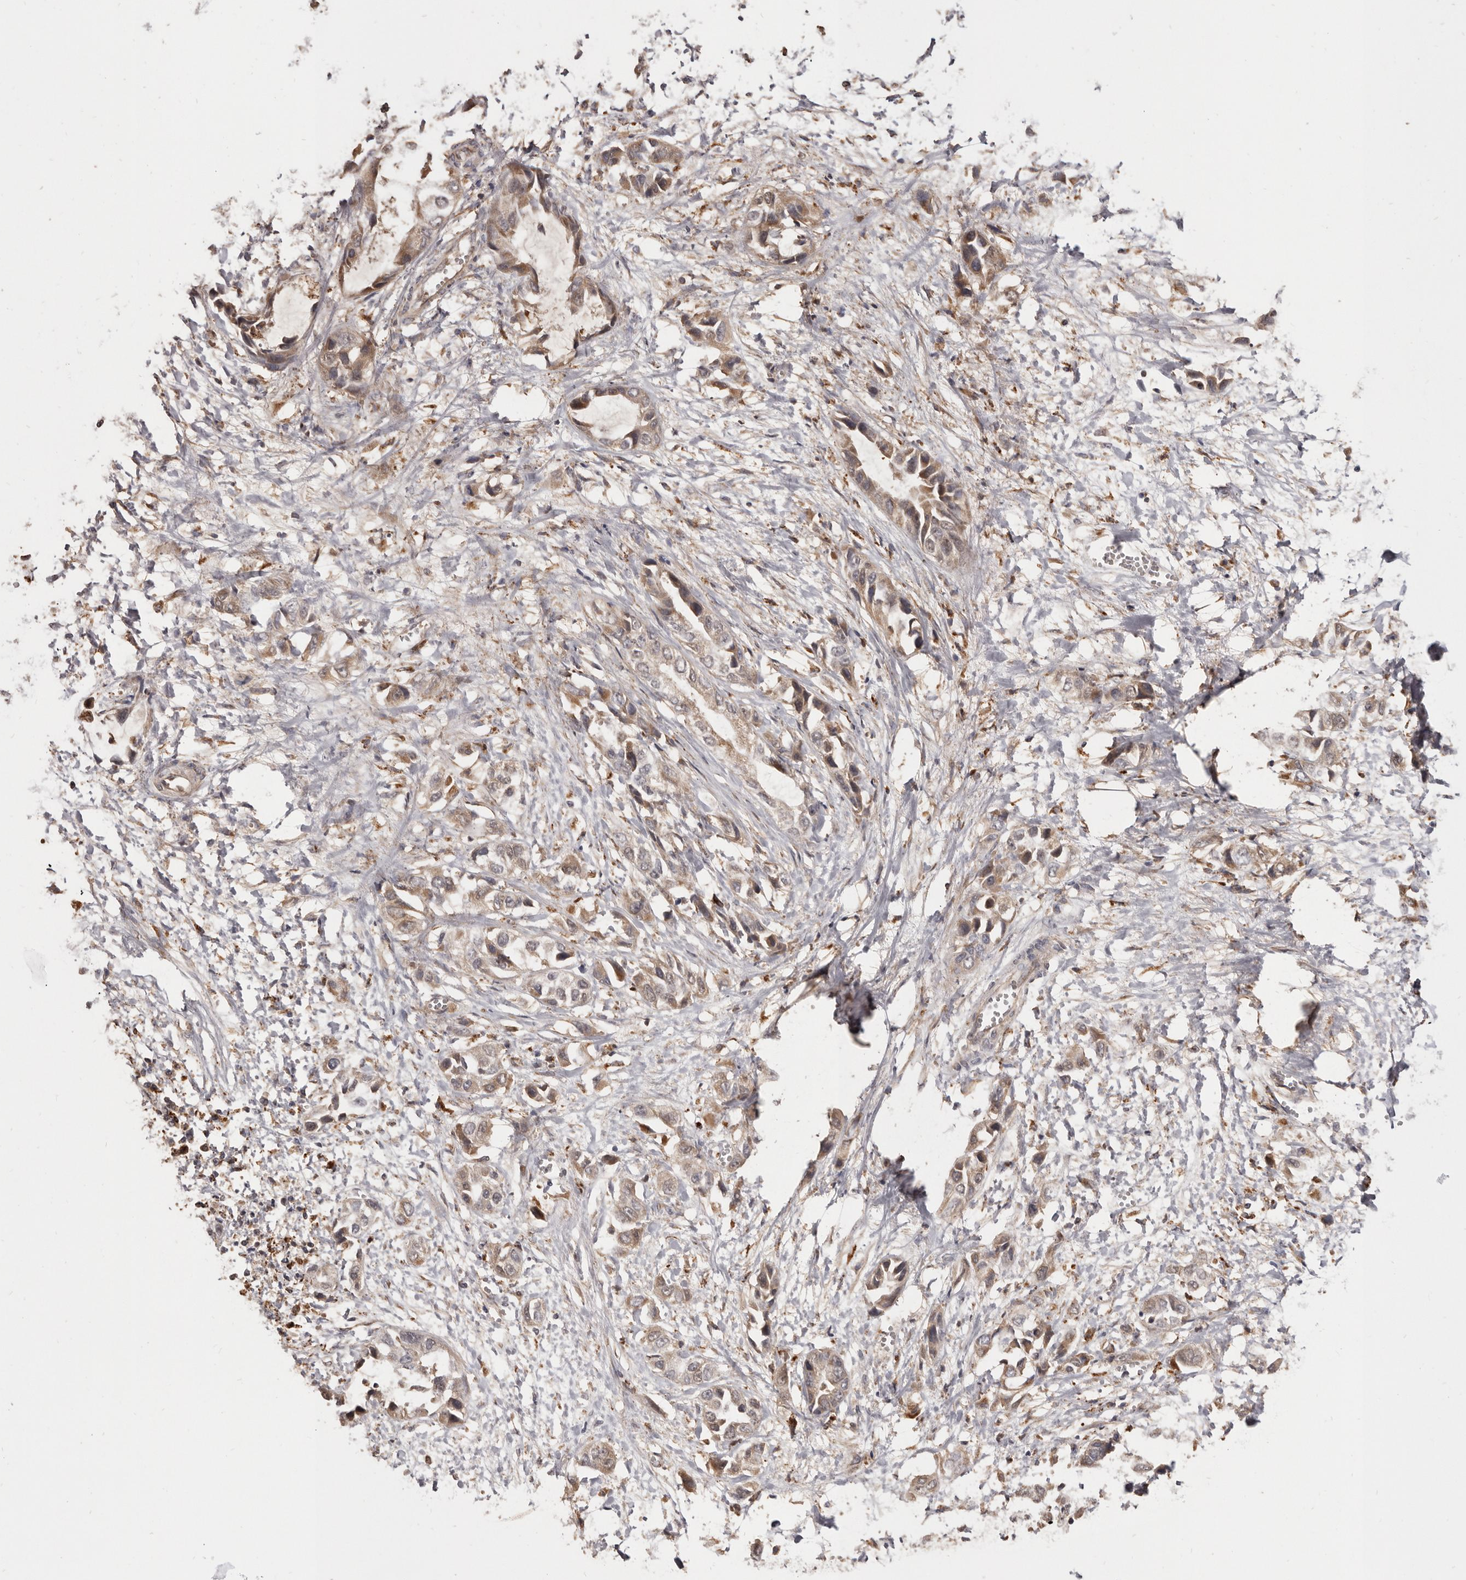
{"staining": {"intensity": "weak", "quantity": ">75%", "location": "cytoplasmic/membranous"}, "tissue": "liver cancer", "cell_type": "Tumor cells", "image_type": "cancer", "snomed": [{"axis": "morphology", "description": "Cholangiocarcinoma"}, {"axis": "topography", "description": "Liver"}], "caption": "Immunohistochemistry (IHC) of liver cancer demonstrates low levels of weak cytoplasmic/membranous positivity in about >75% of tumor cells. The staining was performed using DAB, with brown indicating positive protein expression. Nuclei are stained blue with hematoxylin.", "gene": "AKAP7", "patient": {"sex": "female", "age": 52}}